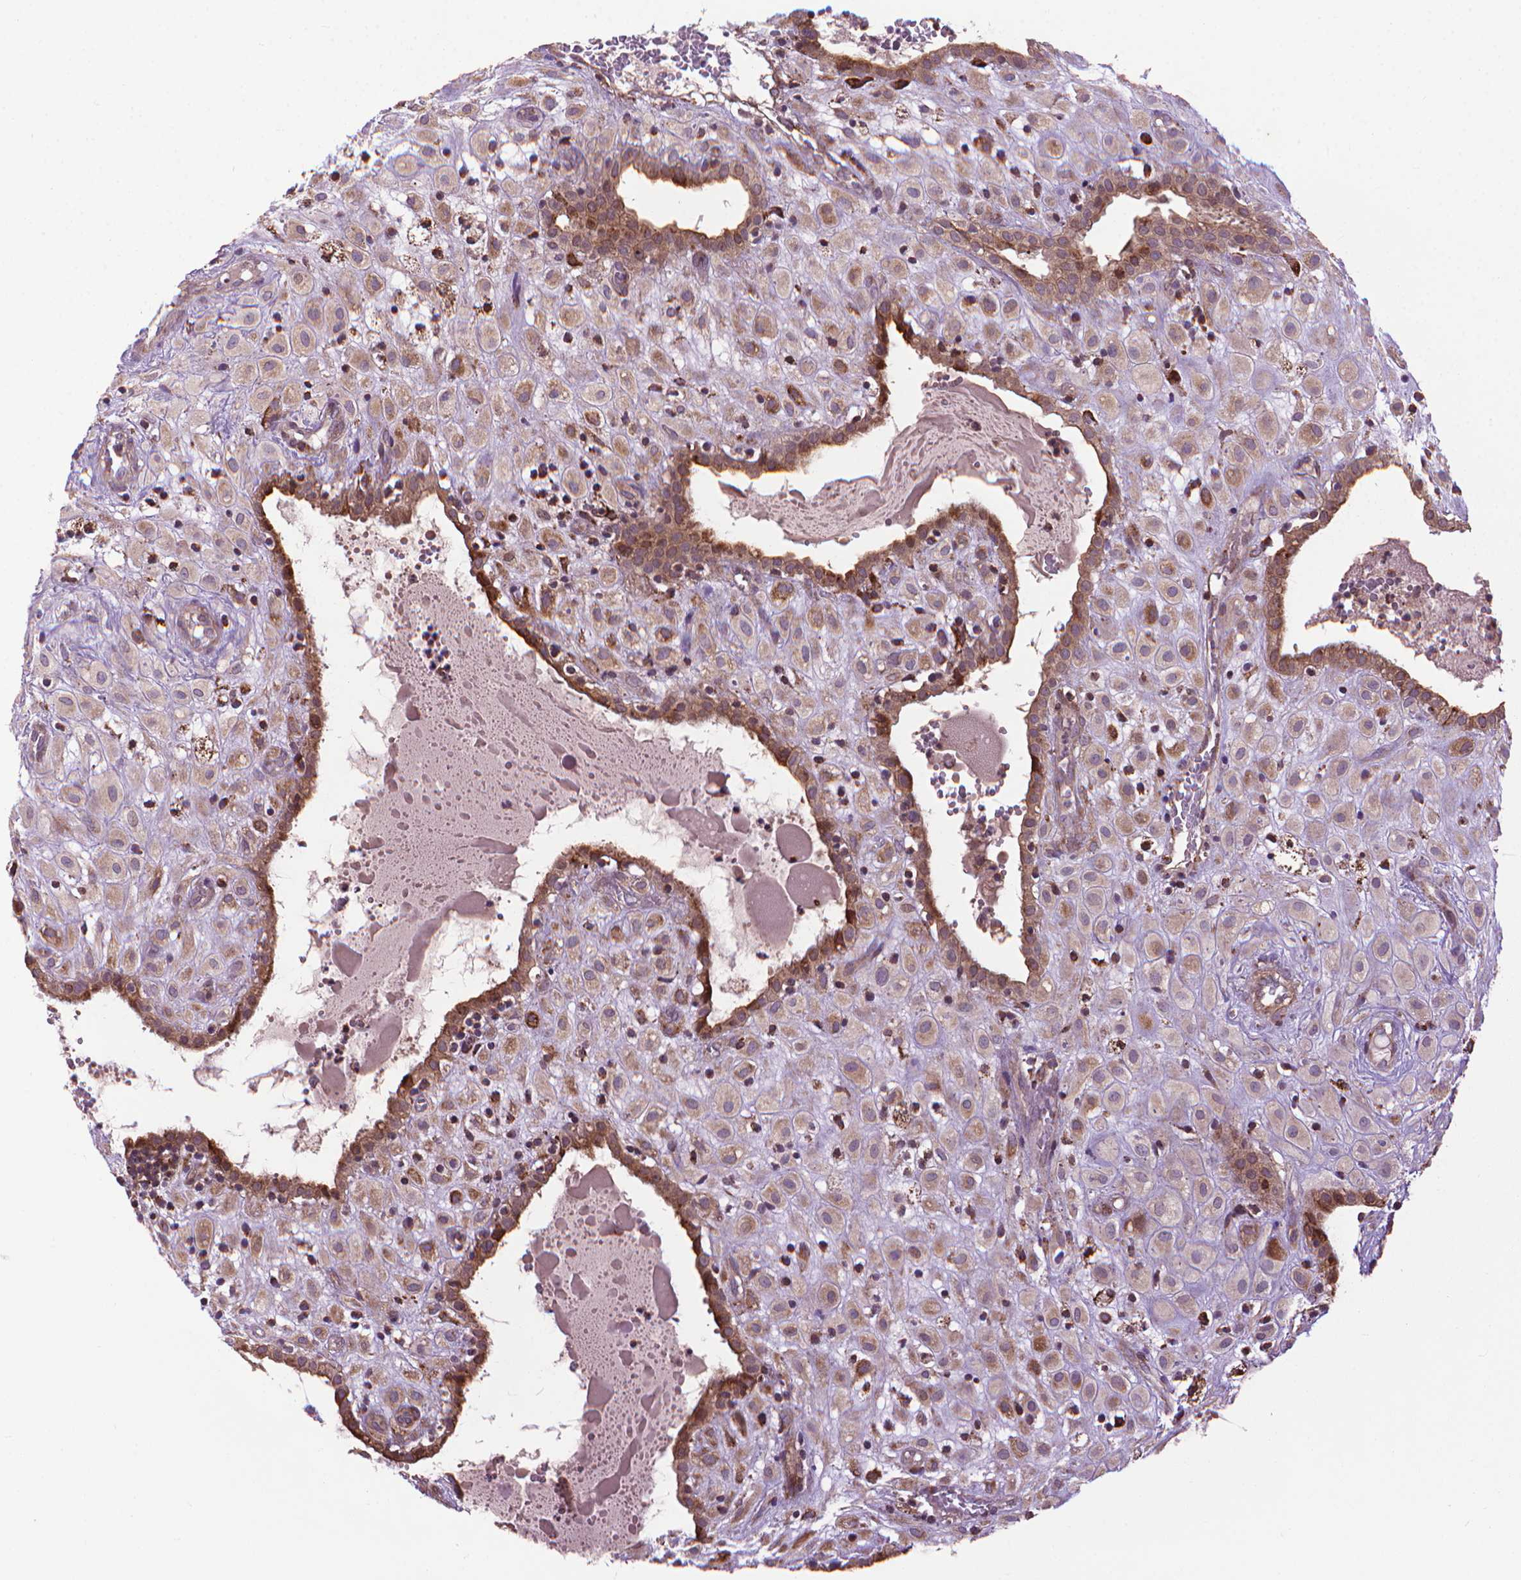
{"staining": {"intensity": "weak", "quantity": ">75%", "location": "cytoplasmic/membranous"}, "tissue": "placenta", "cell_type": "Decidual cells", "image_type": "normal", "snomed": [{"axis": "morphology", "description": "Normal tissue, NOS"}, {"axis": "topography", "description": "Placenta"}], "caption": "A brown stain highlights weak cytoplasmic/membranous staining of a protein in decidual cells of unremarkable placenta. The protein is stained brown, and the nuclei are stained in blue (DAB (3,3'-diaminobenzidine) IHC with brightfield microscopy, high magnification).", "gene": "MYH14", "patient": {"sex": "female", "age": 24}}